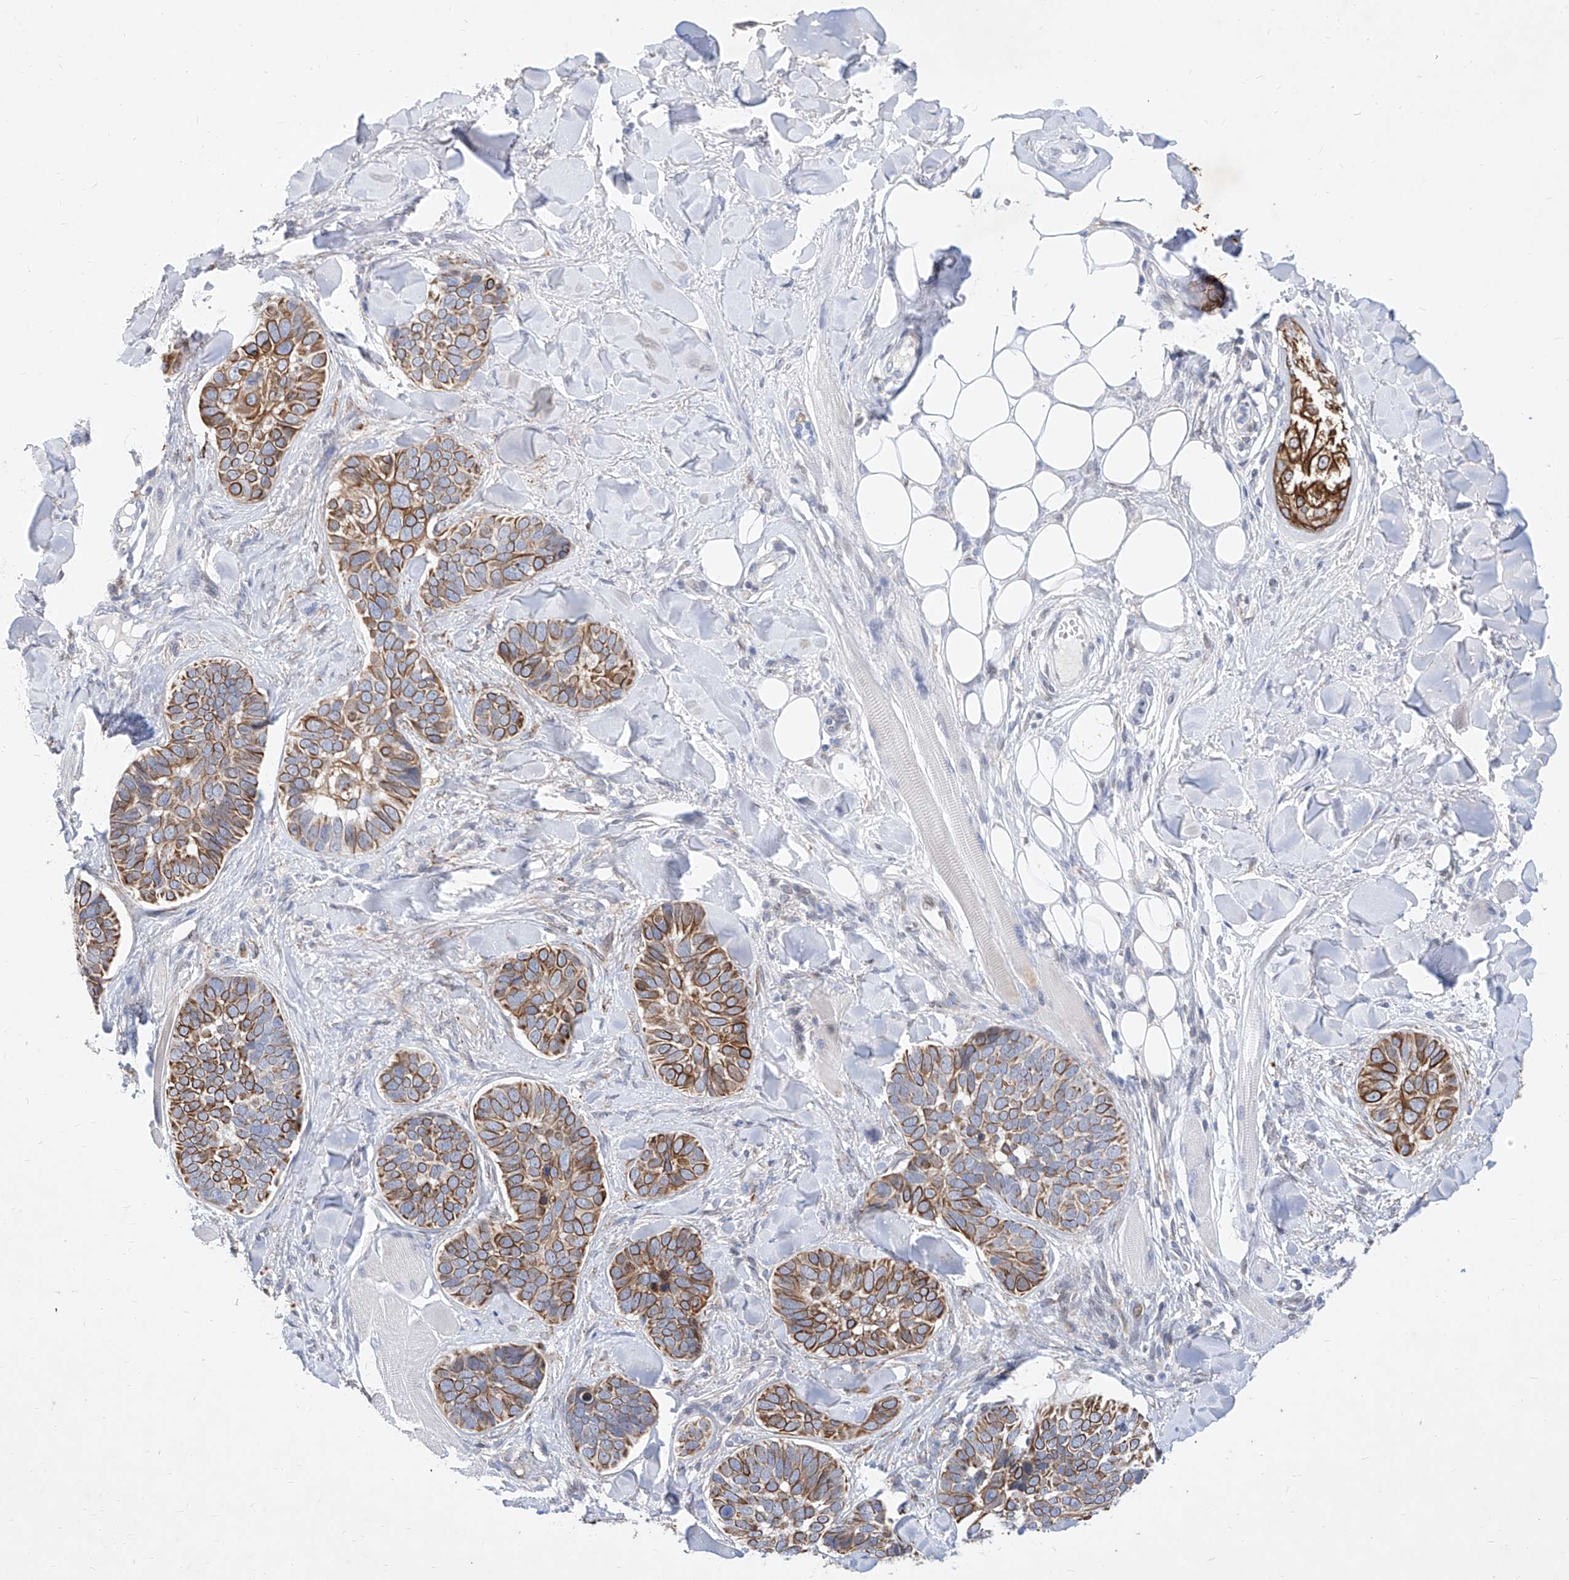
{"staining": {"intensity": "moderate", "quantity": "25%-75%", "location": "cytoplasmic/membranous"}, "tissue": "skin cancer", "cell_type": "Tumor cells", "image_type": "cancer", "snomed": [{"axis": "morphology", "description": "Basal cell carcinoma"}, {"axis": "topography", "description": "Skin"}], "caption": "Skin cancer tissue shows moderate cytoplasmic/membranous staining in about 25%-75% of tumor cells, visualized by immunohistochemistry.", "gene": "MX2", "patient": {"sex": "male", "age": 62}}